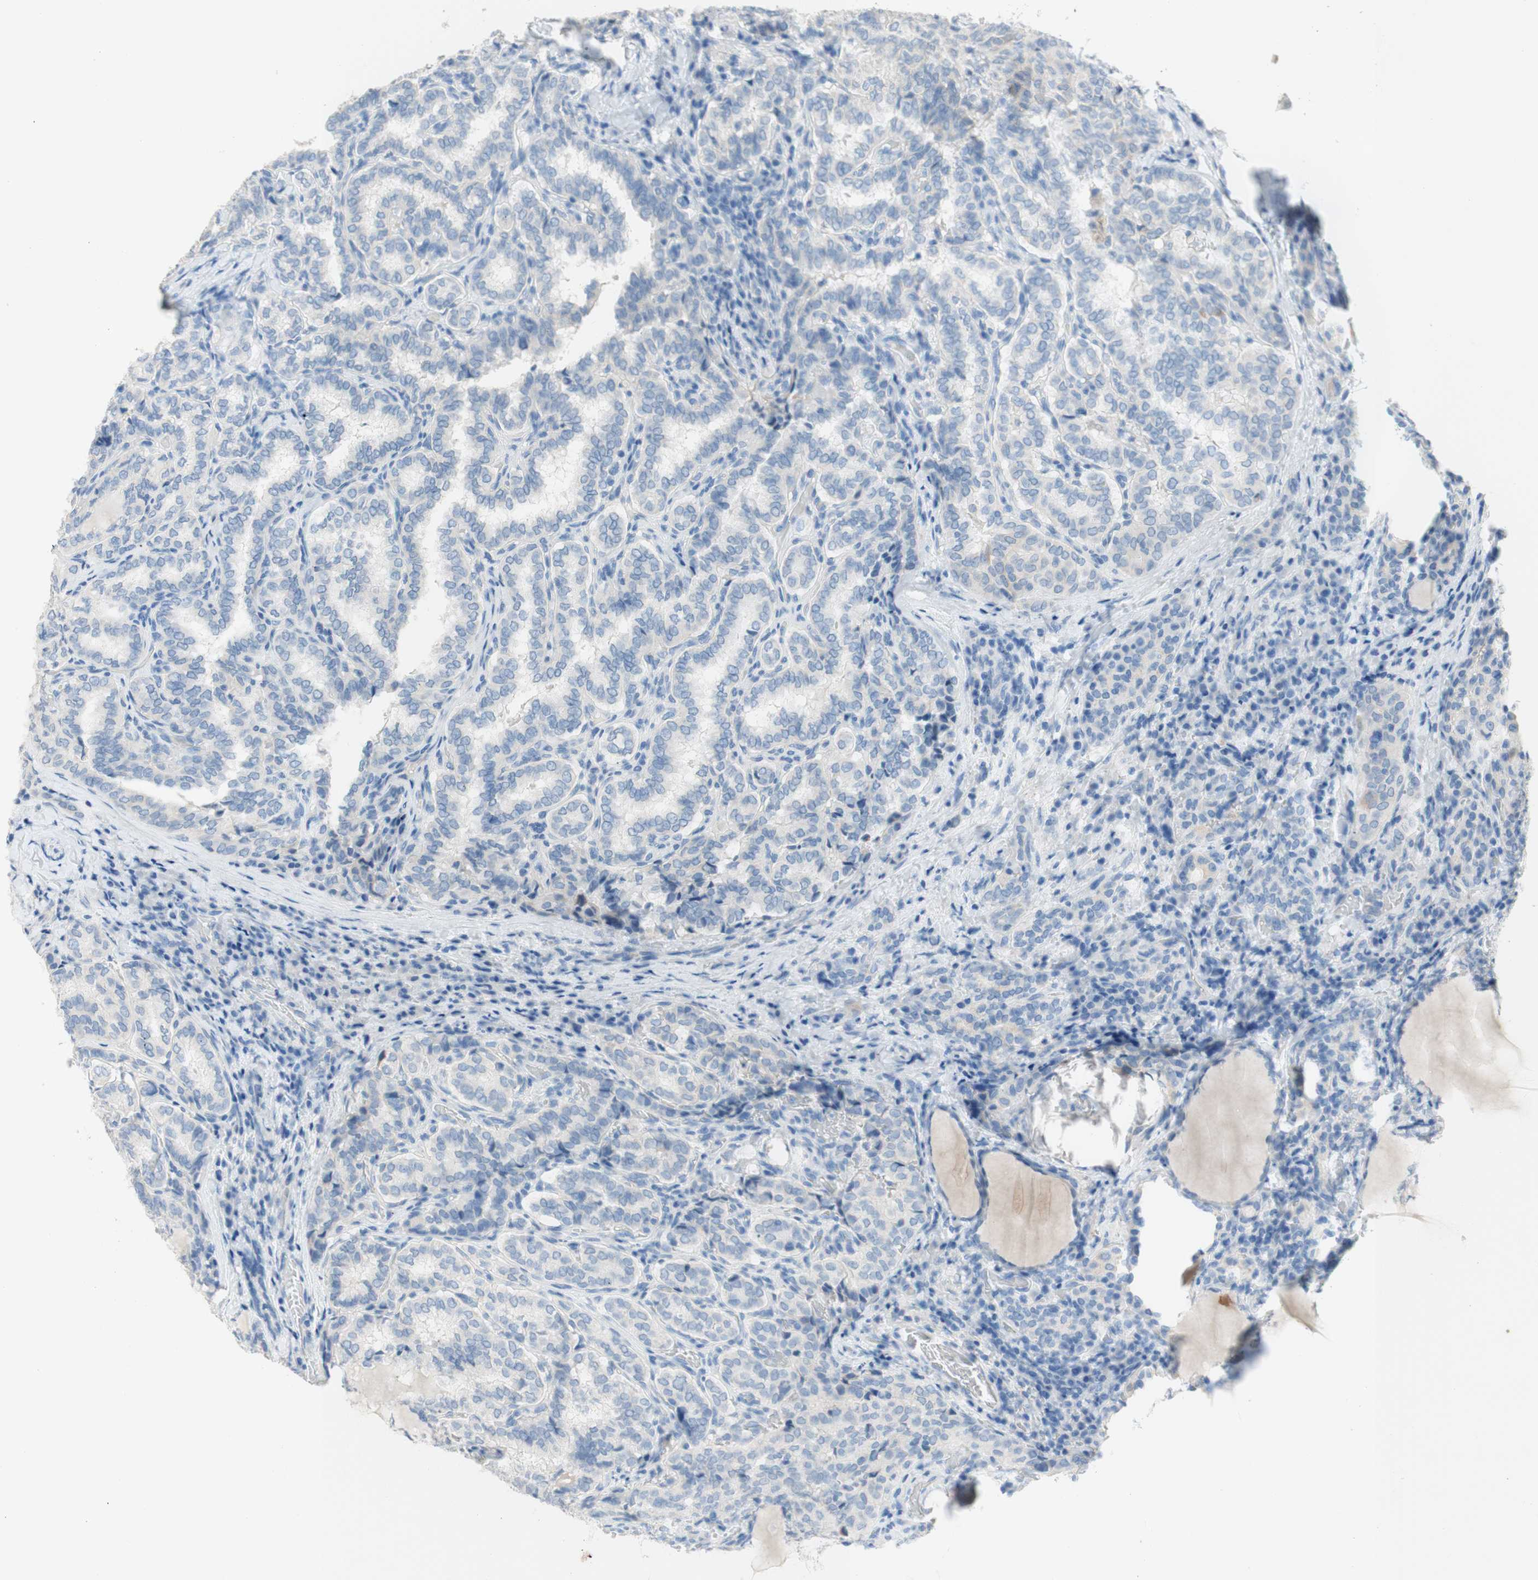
{"staining": {"intensity": "negative", "quantity": "none", "location": "none"}, "tissue": "thyroid cancer", "cell_type": "Tumor cells", "image_type": "cancer", "snomed": [{"axis": "morphology", "description": "Normal tissue, NOS"}, {"axis": "morphology", "description": "Papillary adenocarcinoma, NOS"}, {"axis": "topography", "description": "Thyroid gland"}], "caption": "DAB (3,3'-diaminobenzidine) immunohistochemical staining of thyroid cancer demonstrates no significant positivity in tumor cells. (Brightfield microscopy of DAB (3,3'-diaminobenzidine) immunohistochemistry at high magnification).", "gene": "POLR2J3", "patient": {"sex": "female", "age": 30}}